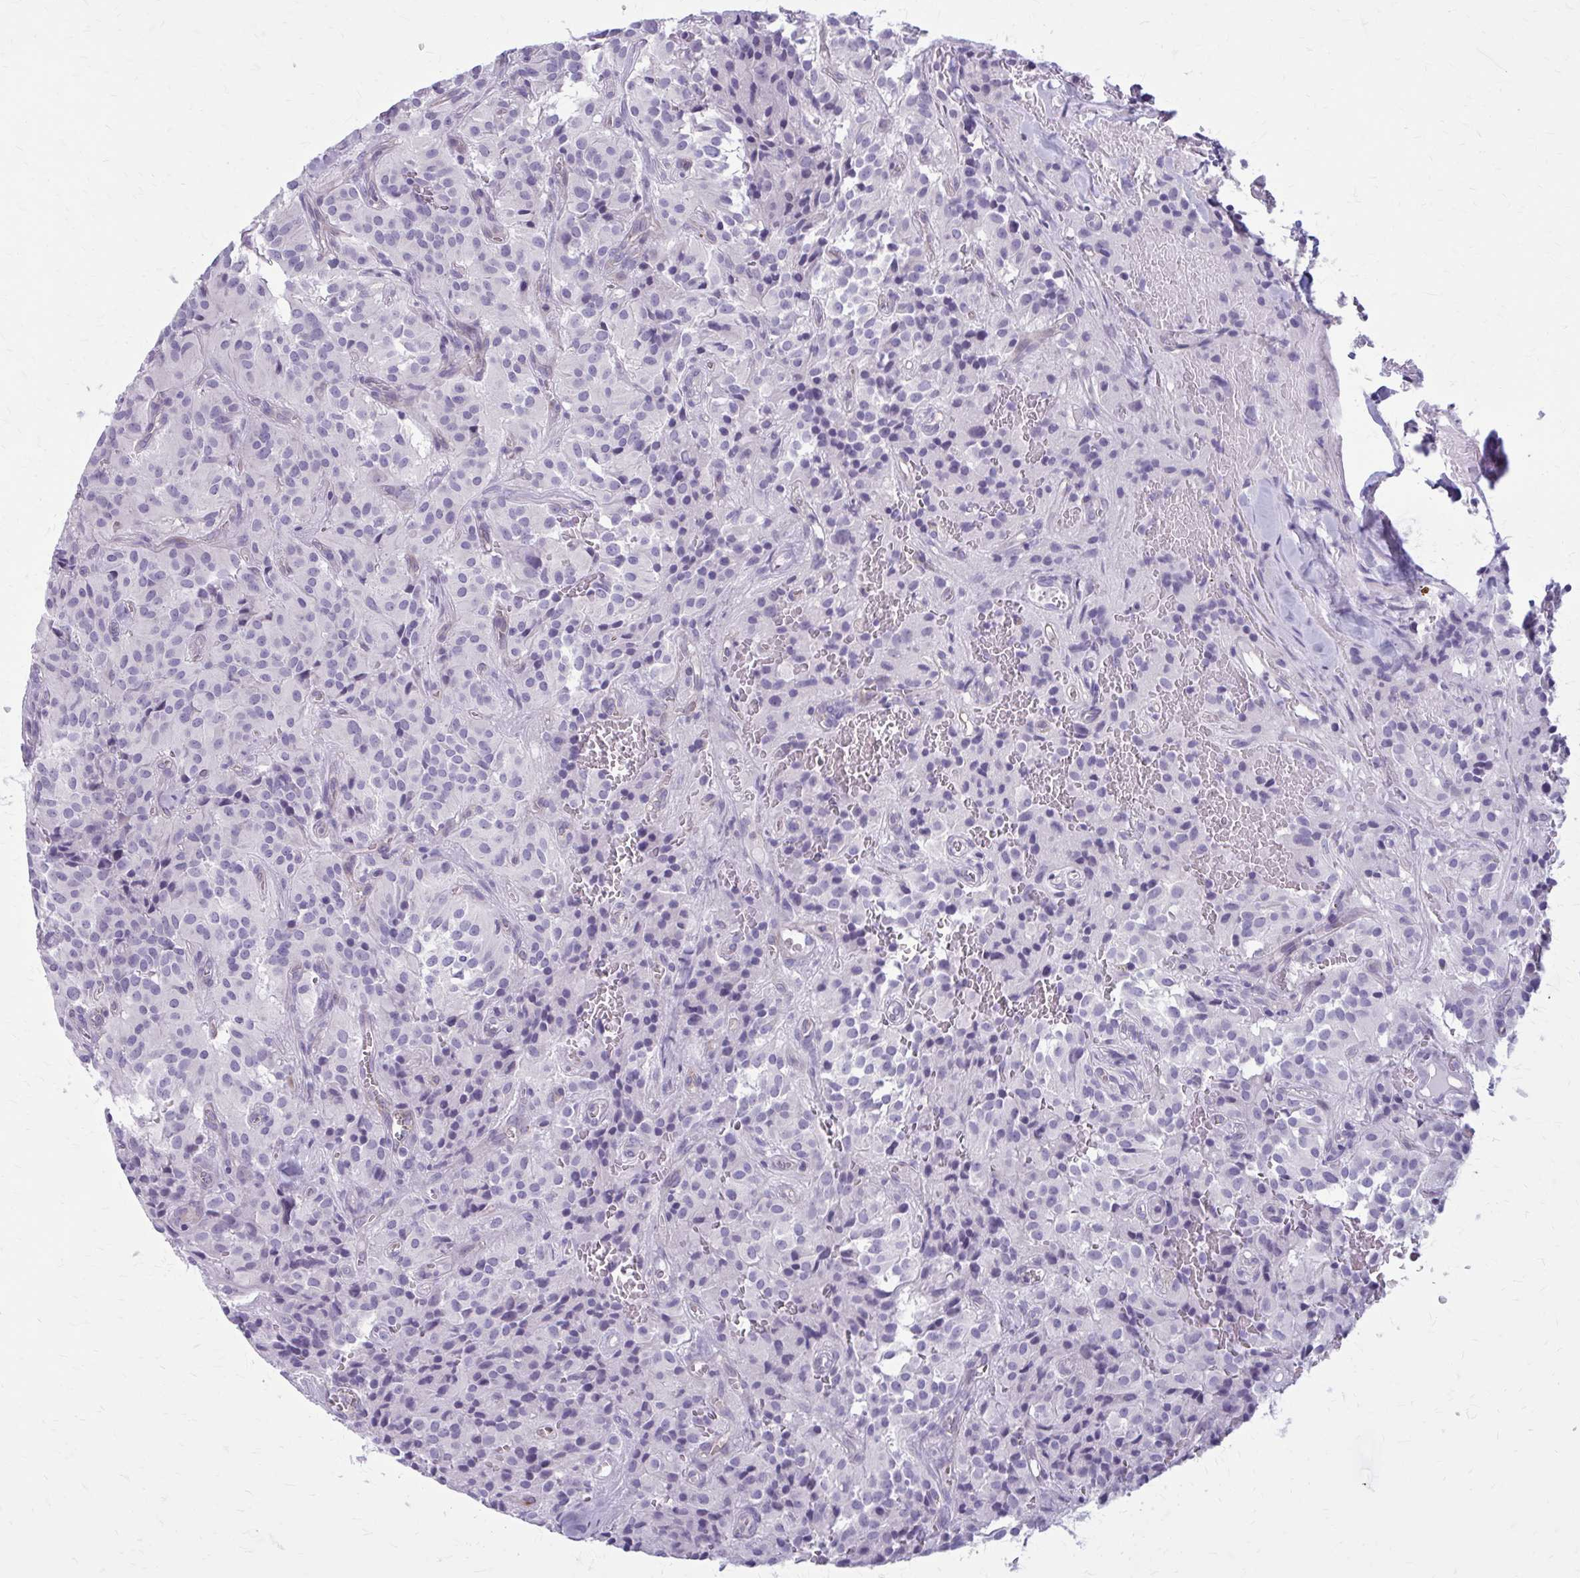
{"staining": {"intensity": "negative", "quantity": "none", "location": "none"}, "tissue": "glioma", "cell_type": "Tumor cells", "image_type": "cancer", "snomed": [{"axis": "morphology", "description": "Glioma, malignant, Low grade"}, {"axis": "topography", "description": "Brain"}], "caption": "DAB immunohistochemical staining of human malignant glioma (low-grade) demonstrates no significant staining in tumor cells.", "gene": "CASQ2", "patient": {"sex": "male", "age": 42}}